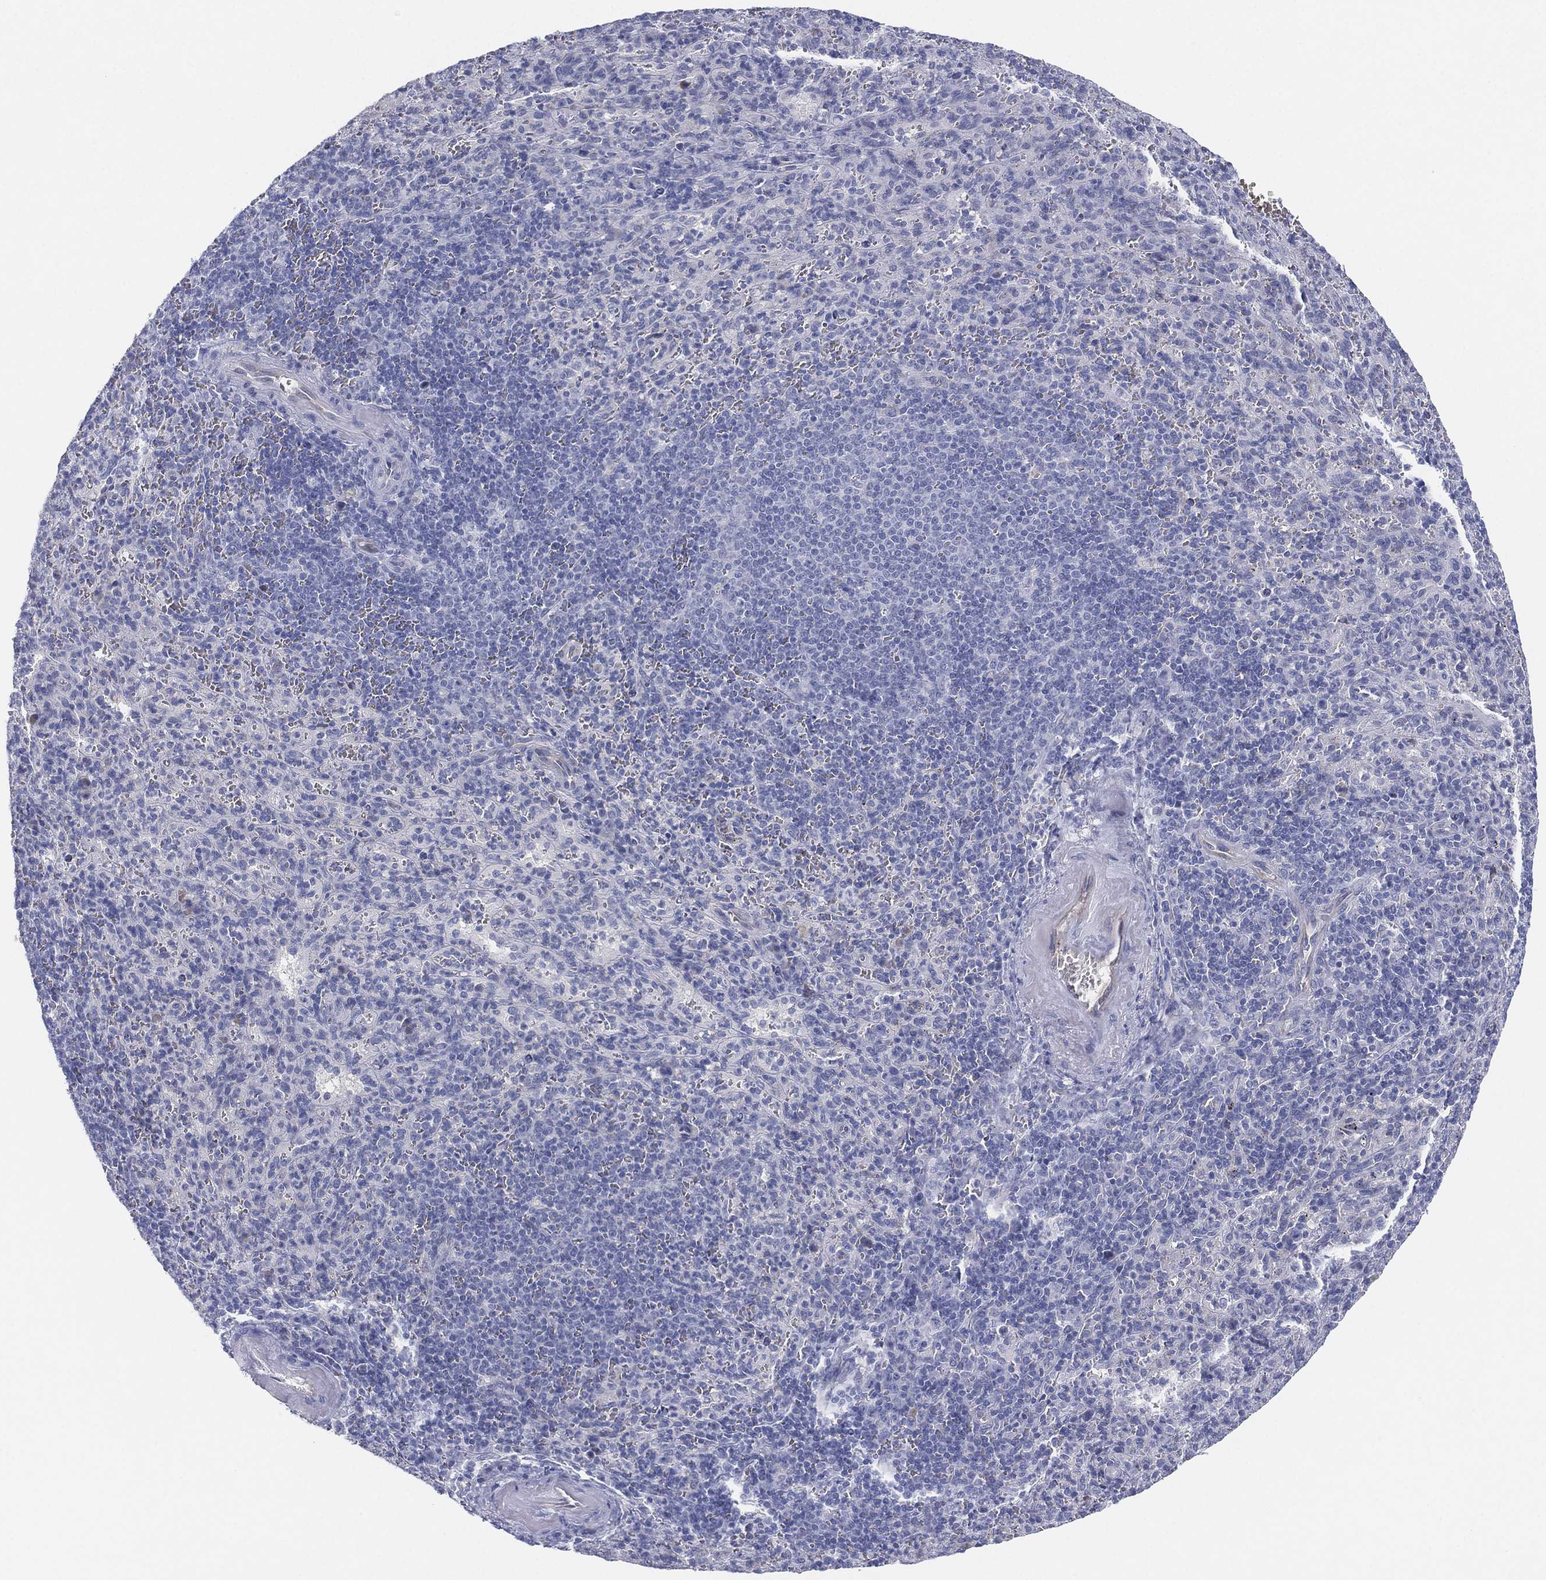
{"staining": {"intensity": "negative", "quantity": "none", "location": "none"}, "tissue": "spleen", "cell_type": "Cells in red pulp", "image_type": "normal", "snomed": [{"axis": "morphology", "description": "Normal tissue, NOS"}, {"axis": "topography", "description": "Spleen"}], "caption": "Normal spleen was stained to show a protein in brown. There is no significant staining in cells in red pulp. The staining was performed using DAB (3,3'-diaminobenzidine) to visualize the protein expression in brown, while the nuclei were stained in blue with hematoxylin (Magnification: 20x).", "gene": "MLF1", "patient": {"sex": "male", "age": 57}}